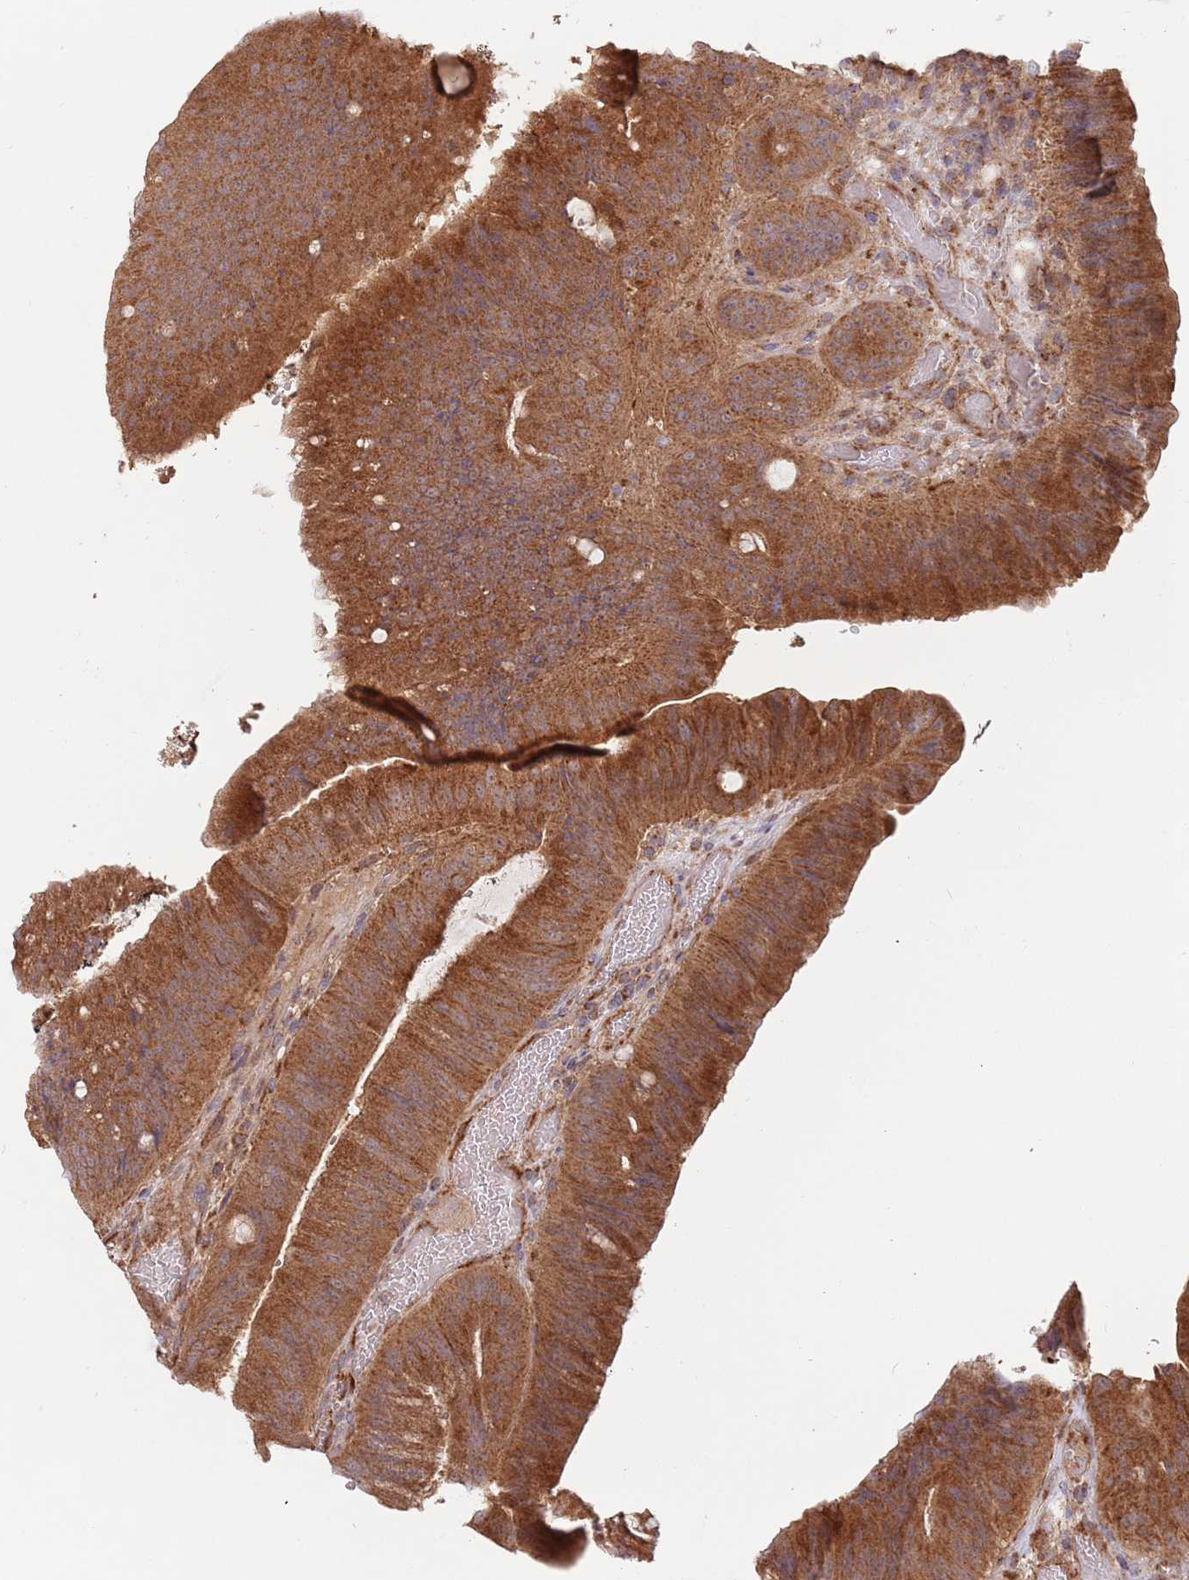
{"staining": {"intensity": "strong", "quantity": ">75%", "location": "cytoplasmic/membranous"}, "tissue": "colorectal cancer", "cell_type": "Tumor cells", "image_type": "cancer", "snomed": [{"axis": "morphology", "description": "Adenocarcinoma, NOS"}, {"axis": "topography", "description": "Colon"}], "caption": "DAB immunohistochemical staining of human colorectal adenocarcinoma shows strong cytoplasmic/membranous protein staining in approximately >75% of tumor cells.", "gene": "GUK1", "patient": {"sex": "female", "age": 43}}